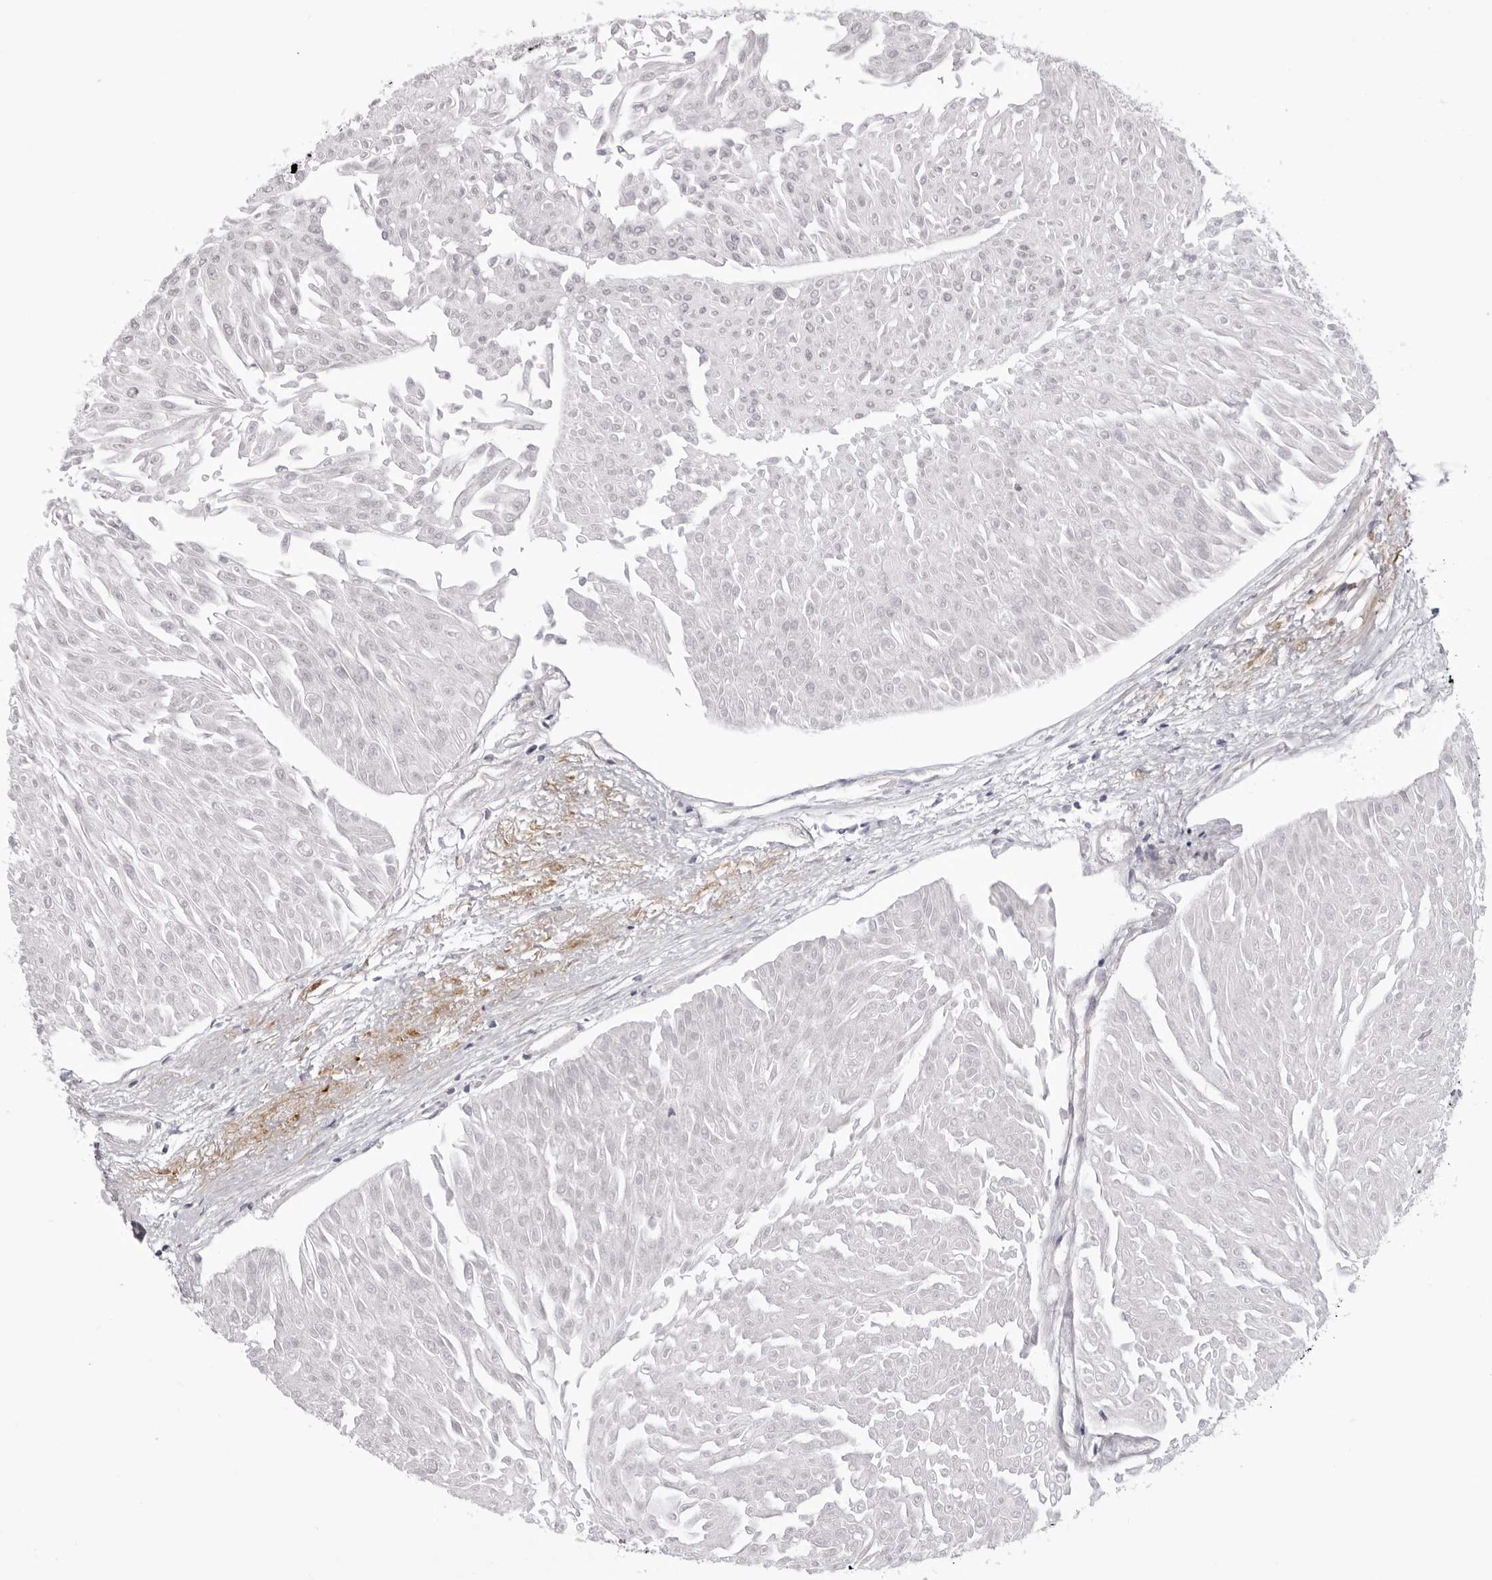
{"staining": {"intensity": "negative", "quantity": "none", "location": "none"}, "tissue": "urothelial cancer", "cell_type": "Tumor cells", "image_type": "cancer", "snomed": [{"axis": "morphology", "description": "Urothelial carcinoma, Low grade"}, {"axis": "topography", "description": "Urinary bladder"}], "caption": "An immunohistochemistry histopathology image of urothelial cancer is shown. There is no staining in tumor cells of urothelial cancer.", "gene": "SUGCT", "patient": {"sex": "male", "age": 67}}